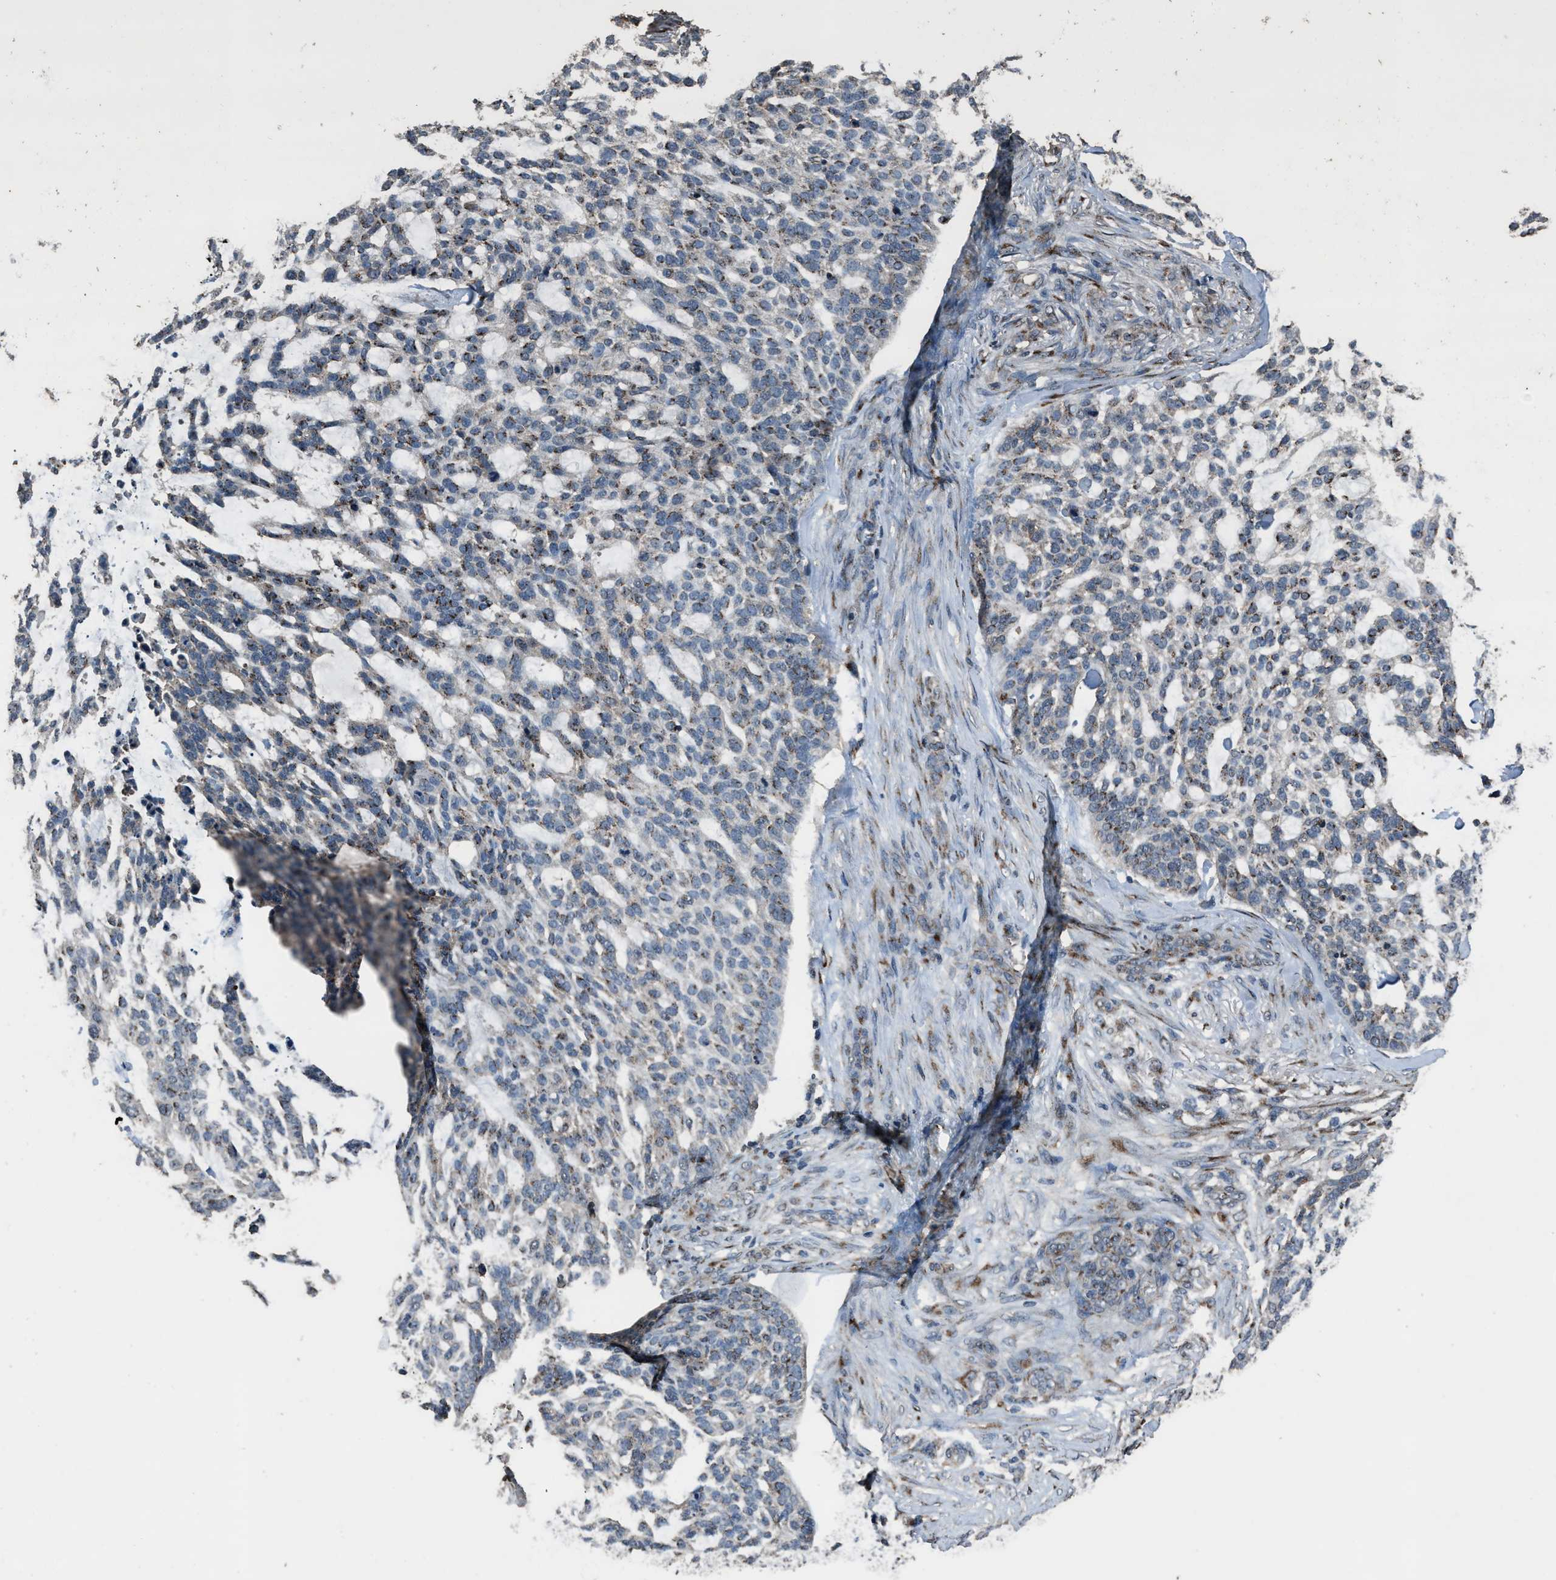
{"staining": {"intensity": "weak", "quantity": "25%-75%", "location": "cytoplasmic/membranous"}, "tissue": "skin cancer", "cell_type": "Tumor cells", "image_type": "cancer", "snomed": [{"axis": "morphology", "description": "Basal cell carcinoma"}, {"axis": "topography", "description": "Skin"}], "caption": "Immunohistochemical staining of skin cancer demonstrates weak cytoplasmic/membranous protein staining in approximately 25%-75% of tumor cells.", "gene": "SLC38A10", "patient": {"sex": "female", "age": 64}}